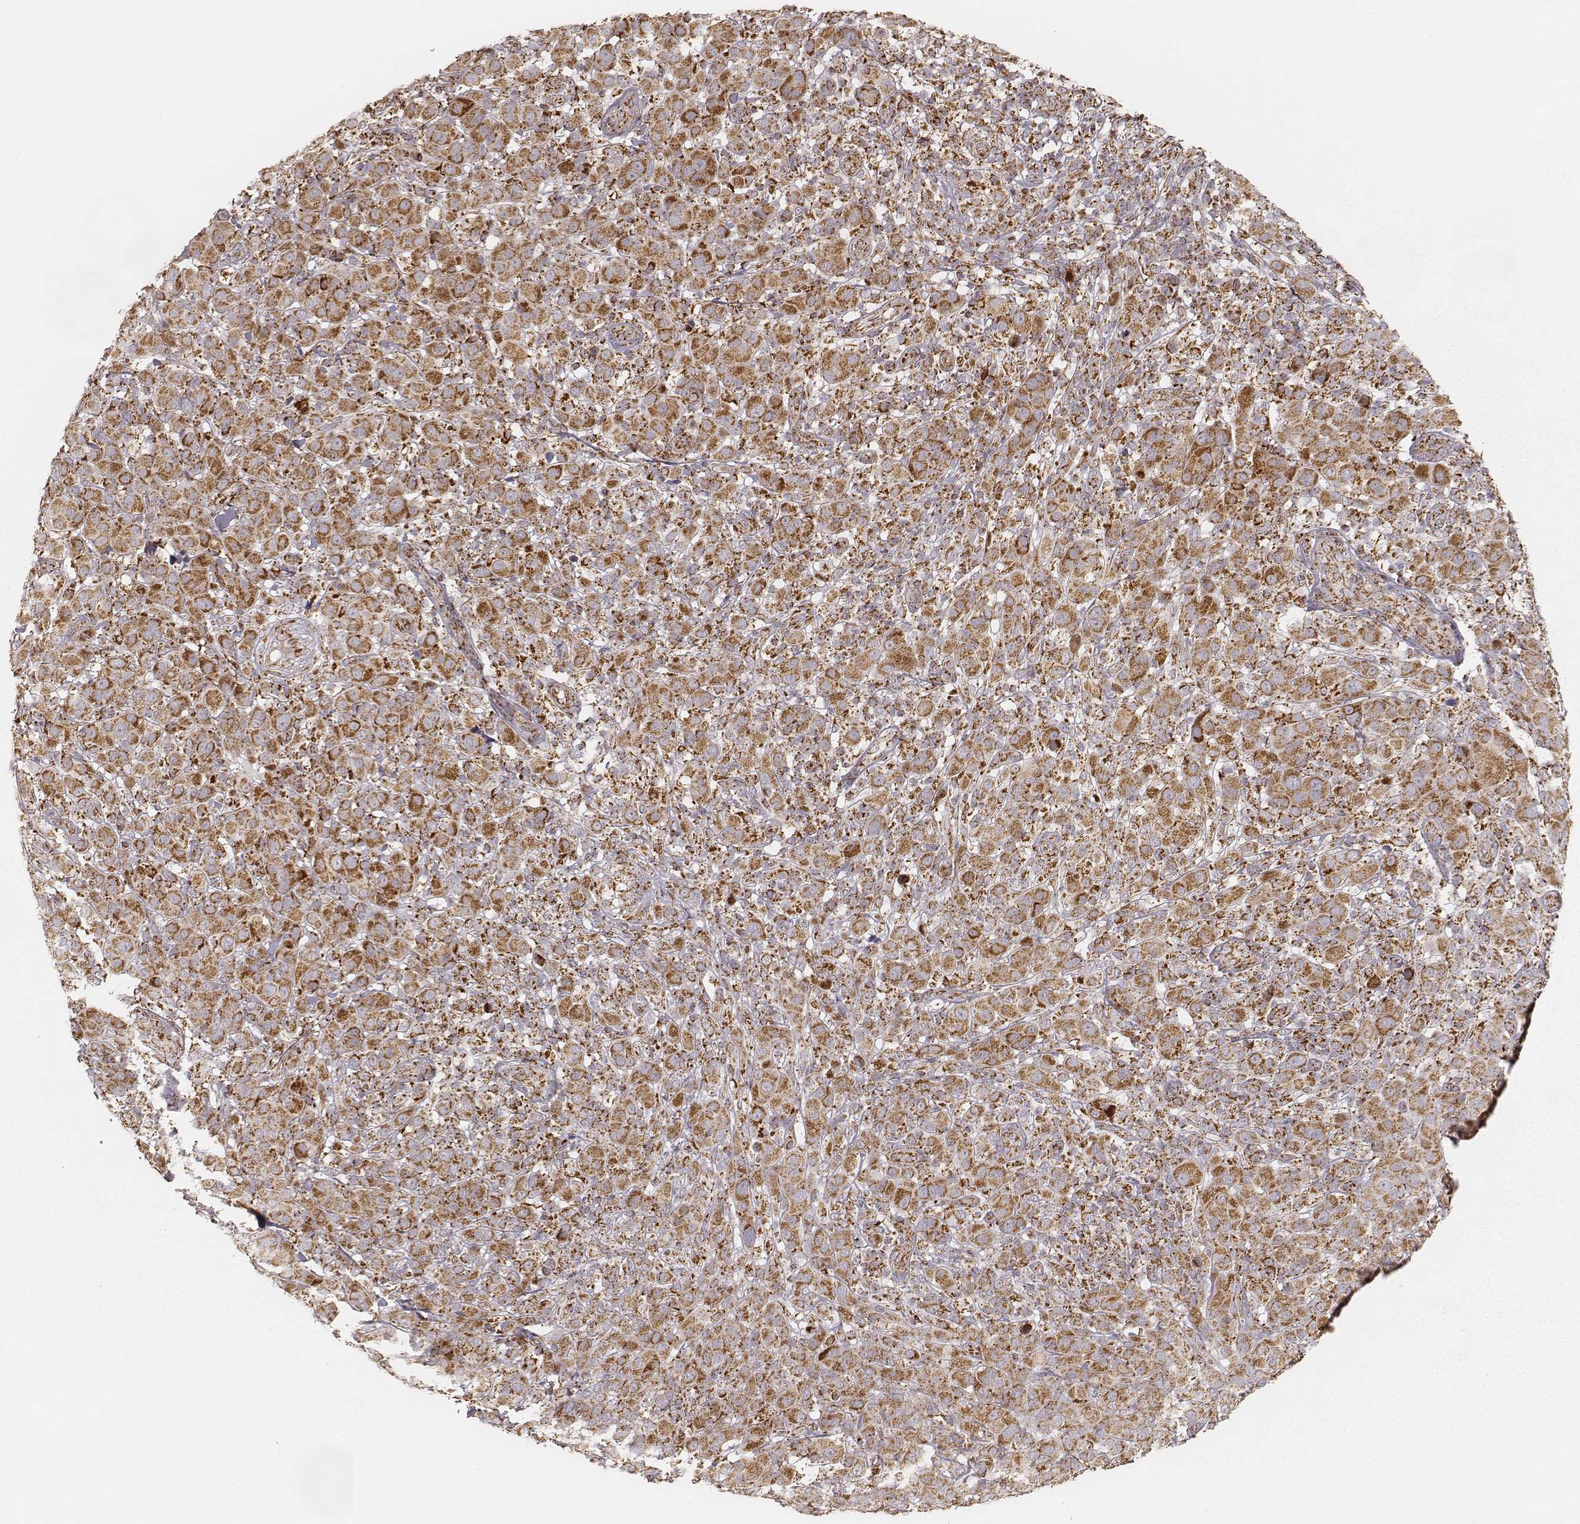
{"staining": {"intensity": "moderate", "quantity": ">75%", "location": "cytoplasmic/membranous"}, "tissue": "melanoma", "cell_type": "Tumor cells", "image_type": "cancer", "snomed": [{"axis": "morphology", "description": "Malignant melanoma, NOS"}, {"axis": "topography", "description": "Skin"}], "caption": "Tumor cells demonstrate medium levels of moderate cytoplasmic/membranous expression in approximately >75% of cells in human malignant melanoma. (IHC, brightfield microscopy, high magnification).", "gene": "CS", "patient": {"sex": "female", "age": 87}}